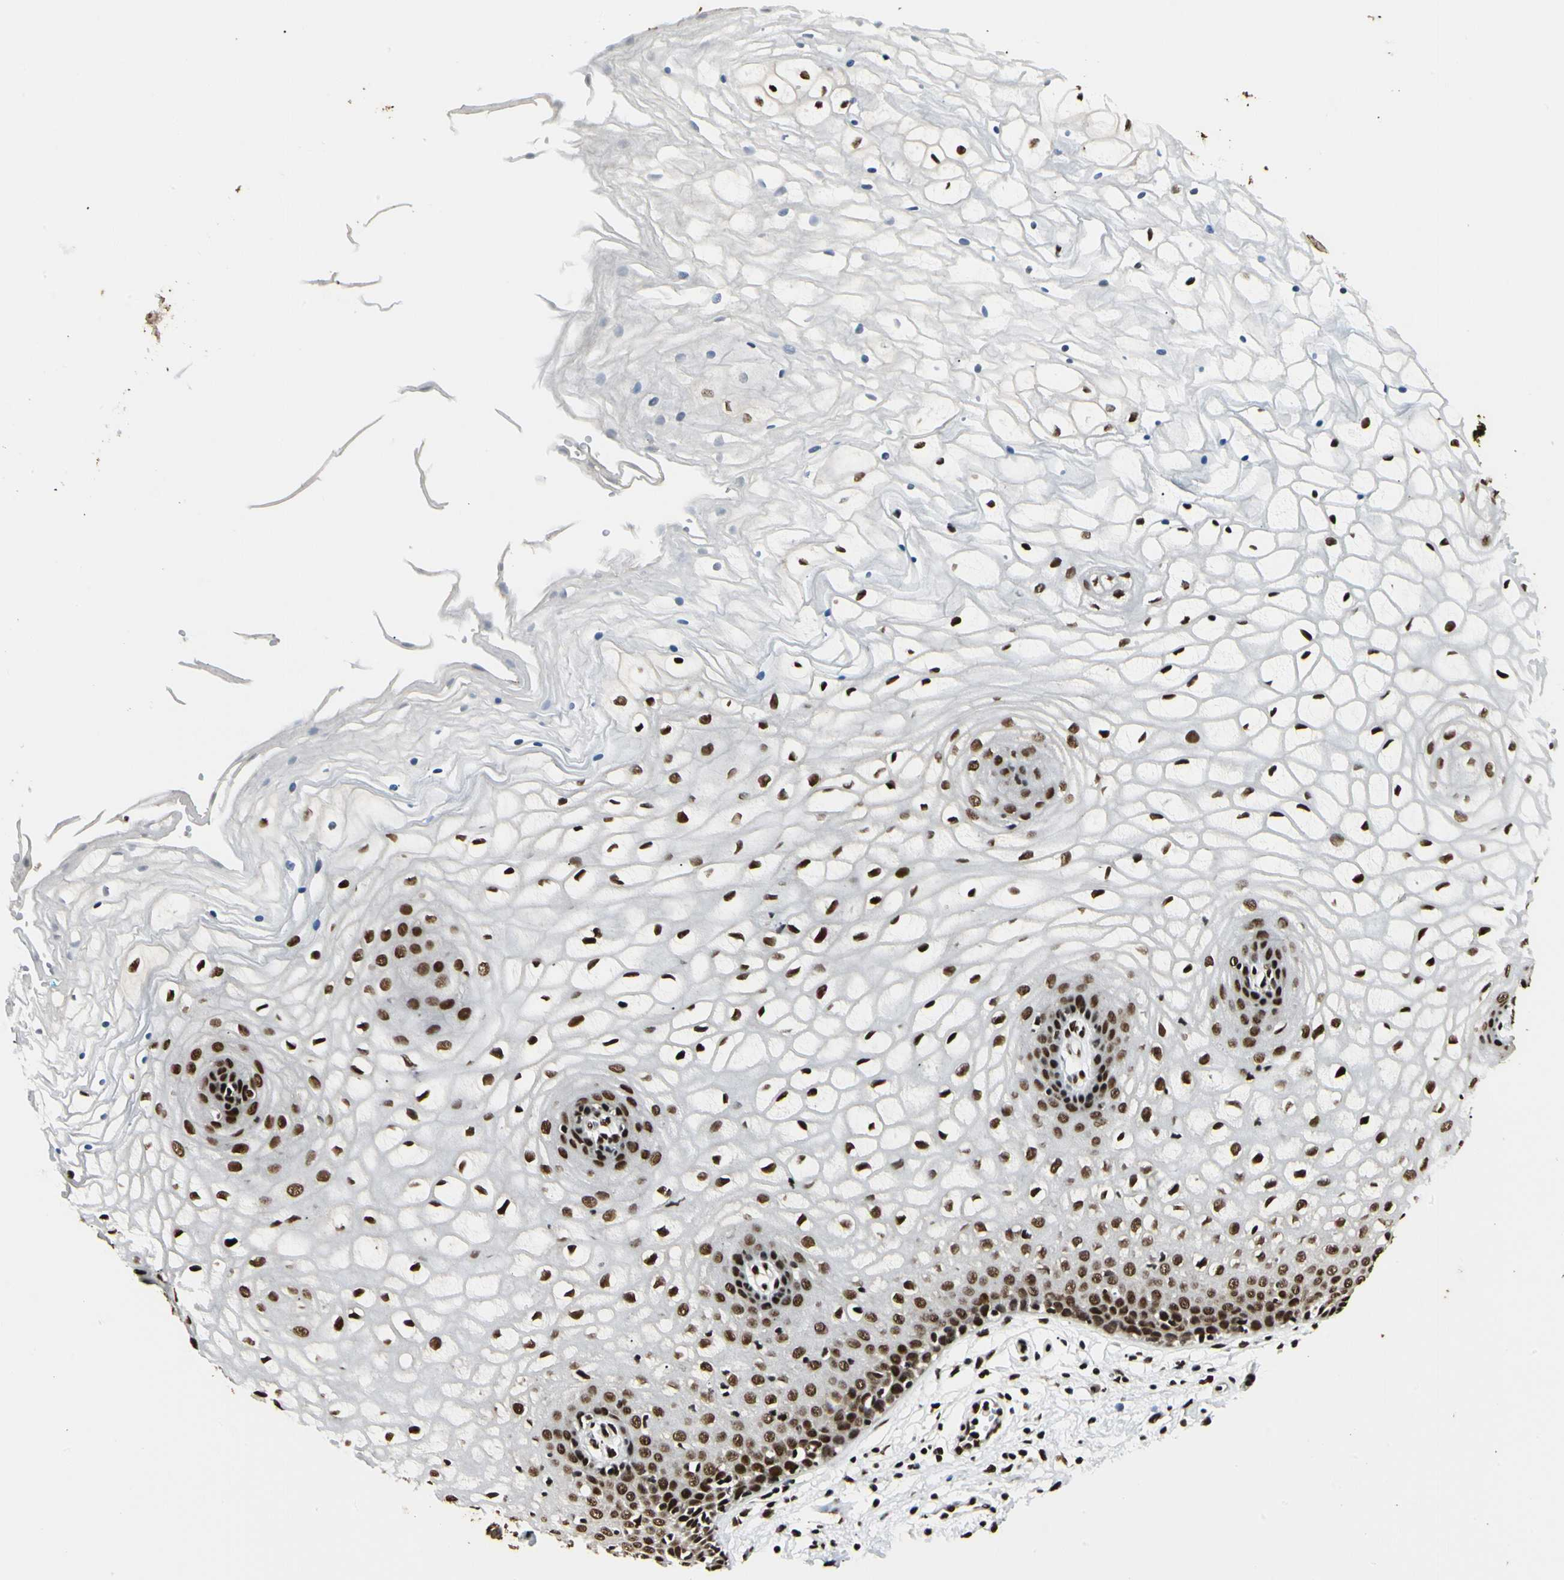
{"staining": {"intensity": "strong", "quantity": ">75%", "location": "cytoplasmic/membranous,nuclear"}, "tissue": "vagina", "cell_type": "Squamous epithelial cells", "image_type": "normal", "snomed": [{"axis": "morphology", "description": "Normal tissue, NOS"}, {"axis": "topography", "description": "Vagina"}], "caption": "This is a histology image of IHC staining of unremarkable vagina, which shows strong staining in the cytoplasmic/membranous,nuclear of squamous epithelial cells.", "gene": "FUS", "patient": {"sex": "female", "age": 34}}